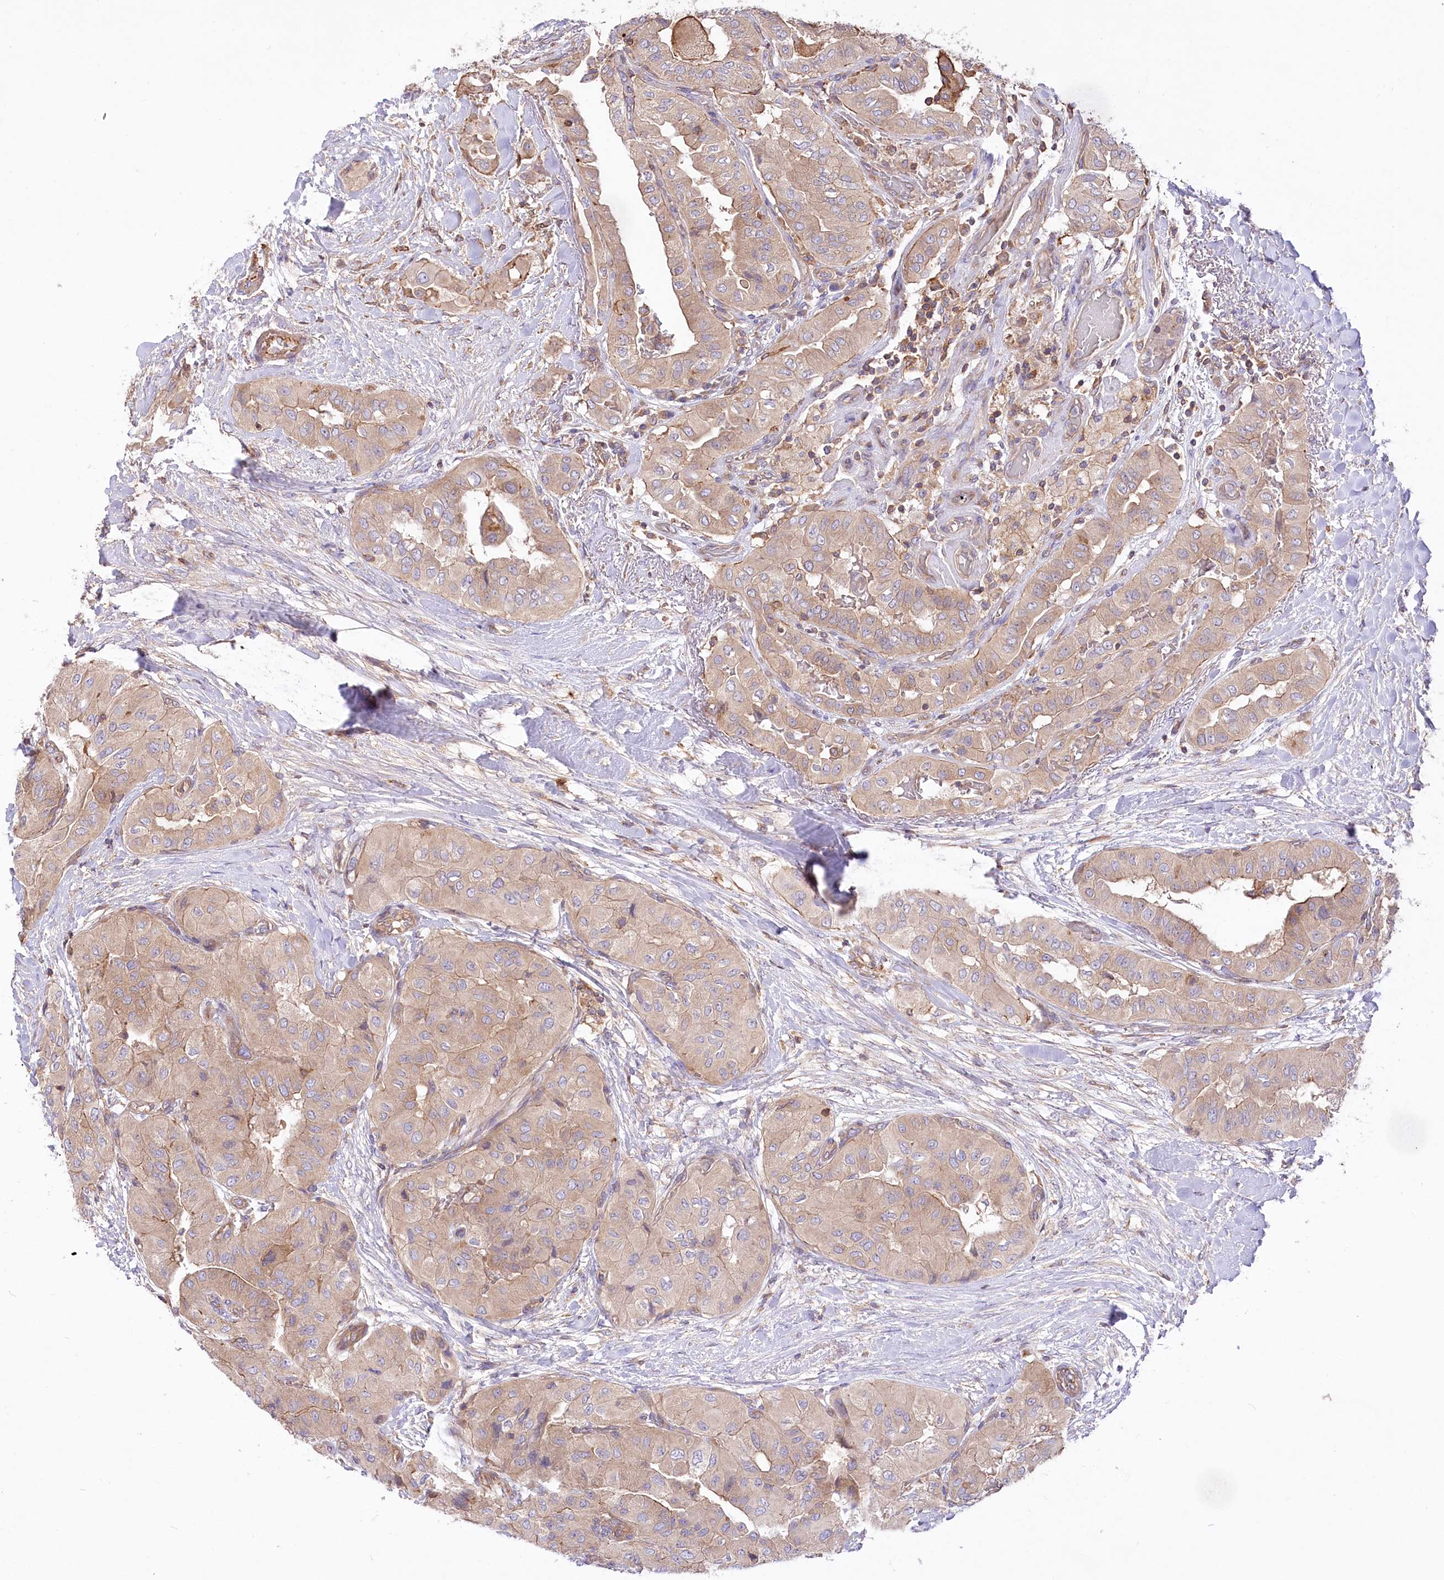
{"staining": {"intensity": "moderate", "quantity": "25%-75%", "location": "cytoplasmic/membranous"}, "tissue": "thyroid cancer", "cell_type": "Tumor cells", "image_type": "cancer", "snomed": [{"axis": "morphology", "description": "Papillary adenocarcinoma, NOS"}, {"axis": "topography", "description": "Thyroid gland"}], "caption": "Tumor cells show medium levels of moderate cytoplasmic/membranous positivity in about 25%-75% of cells in human thyroid cancer (papillary adenocarcinoma).", "gene": "UMPS", "patient": {"sex": "female", "age": 59}}